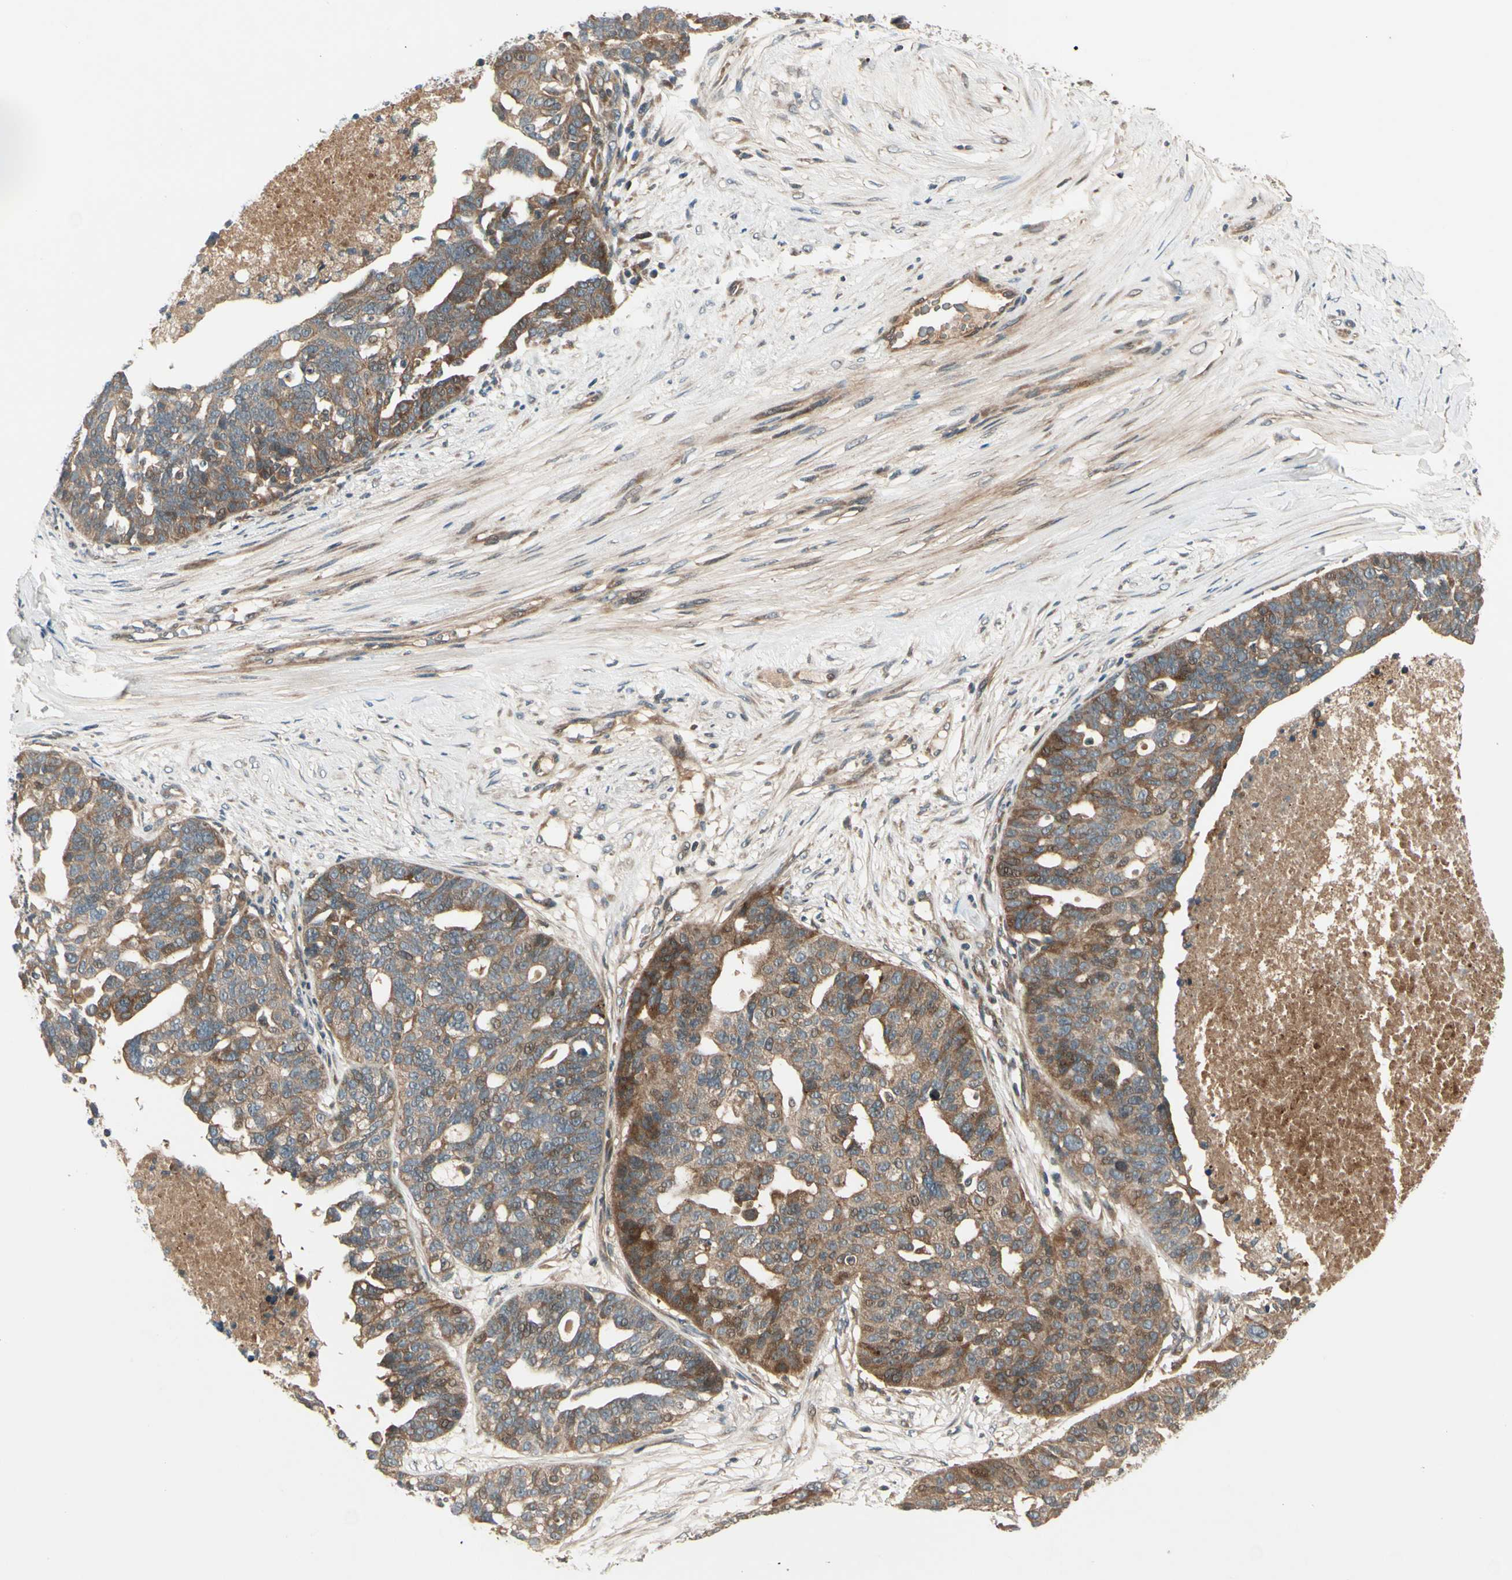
{"staining": {"intensity": "moderate", "quantity": ">75%", "location": "cytoplasmic/membranous"}, "tissue": "ovarian cancer", "cell_type": "Tumor cells", "image_type": "cancer", "snomed": [{"axis": "morphology", "description": "Cystadenocarcinoma, serous, NOS"}, {"axis": "topography", "description": "Ovary"}], "caption": "Tumor cells display medium levels of moderate cytoplasmic/membranous positivity in about >75% of cells in ovarian serous cystadenocarcinoma.", "gene": "ACVR1C", "patient": {"sex": "female", "age": 59}}